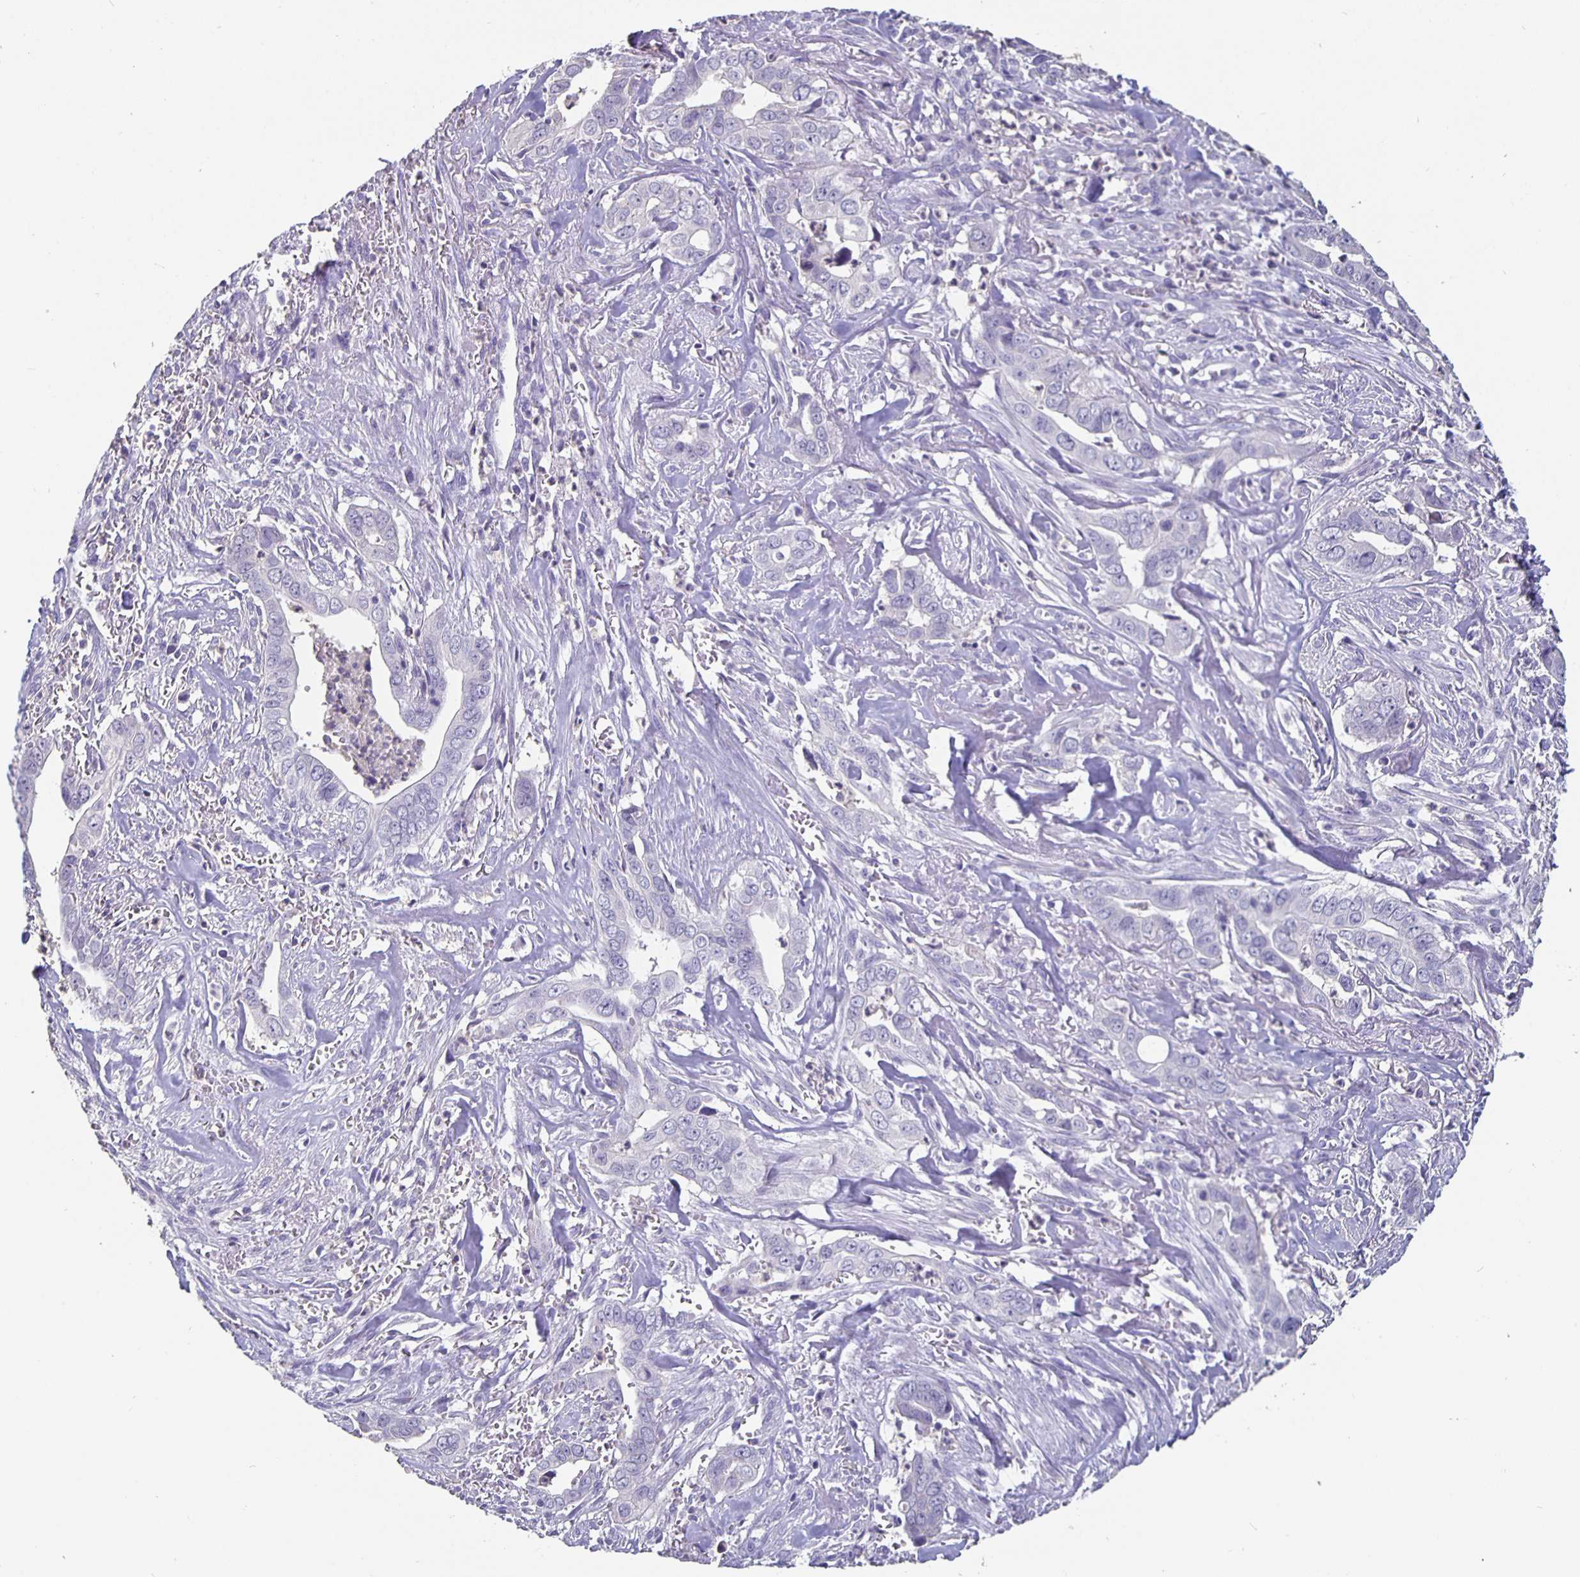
{"staining": {"intensity": "negative", "quantity": "none", "location": "none"}, "tissue": "liver cancer", "cell_type": "Tumor cells", "image_type": "cancer", "snomed": [{"axis": "morphology", "description": "Cholangiocarcinoma"}, {"axis": "topography", "description": "Liver"}], "caption": "Immunohistochemistry micrograph of liver cancer (cholangiocarcinoma) stained for a protein (brown), which reveals no expression in tumor cells.", "gene": "GPX4", "patient": {"sex": "female", "age": 79}}